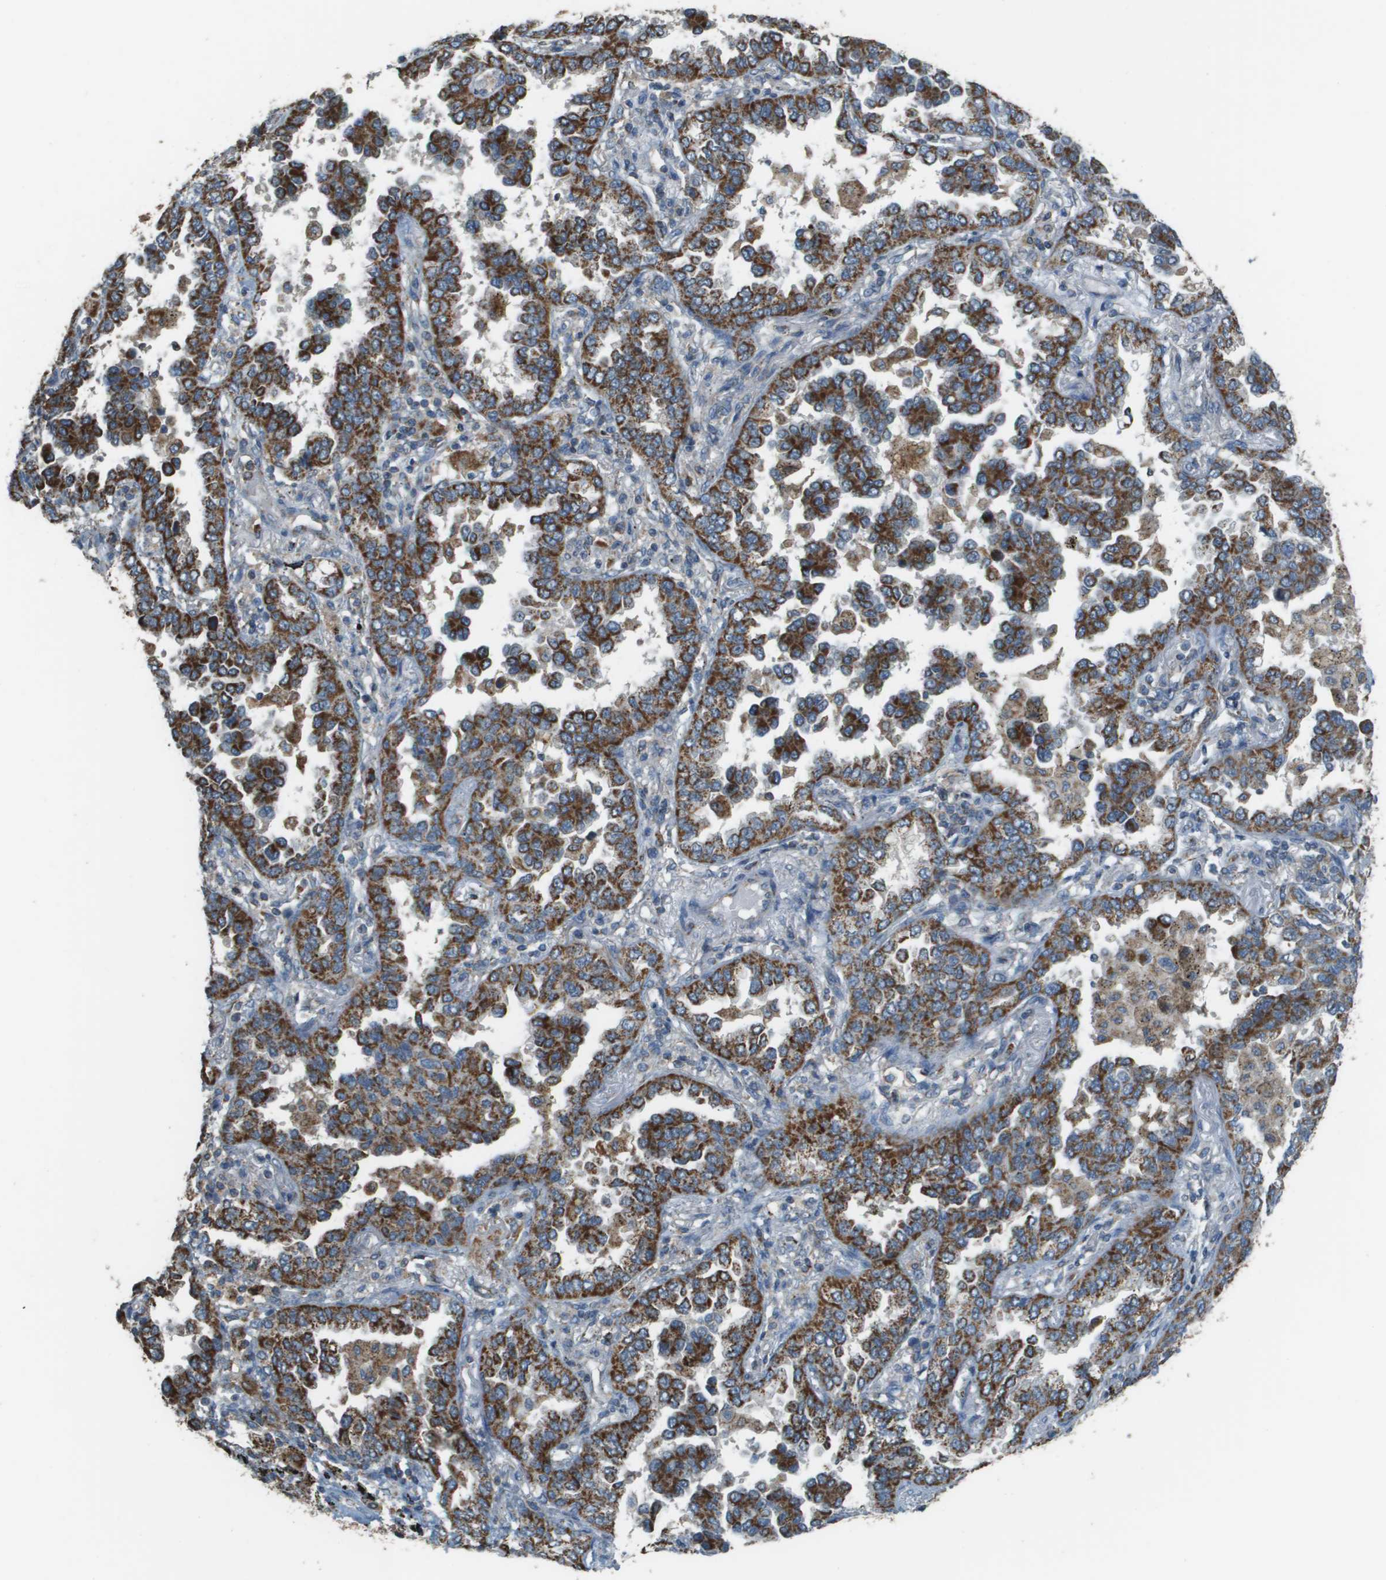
{"staining": {"intensity": "strong", "quantity": ">75%", "location": "cytoplasmic/membranous"}, "tissue": "lung cancer", "cell_type": "Tumor cells", "image_type": "cancer", "snomed": [{"axis": "morphology", "description": "Normal tissue, NOS"}, {"axis": "morphology", "description": "Adenocarcinoma, NOS"}, {"axis": "topography", "description": "Lung"}], "caption": "High-power microscopy captured an immunohistochemistry (IHC) micrograph of lung adenocarcinoma, revealing strong cytoplasmic/membranous positivity in approximately >75% of tumor cells.", "gene": "FH", "patient": {"sex": "male", "age": 59}}